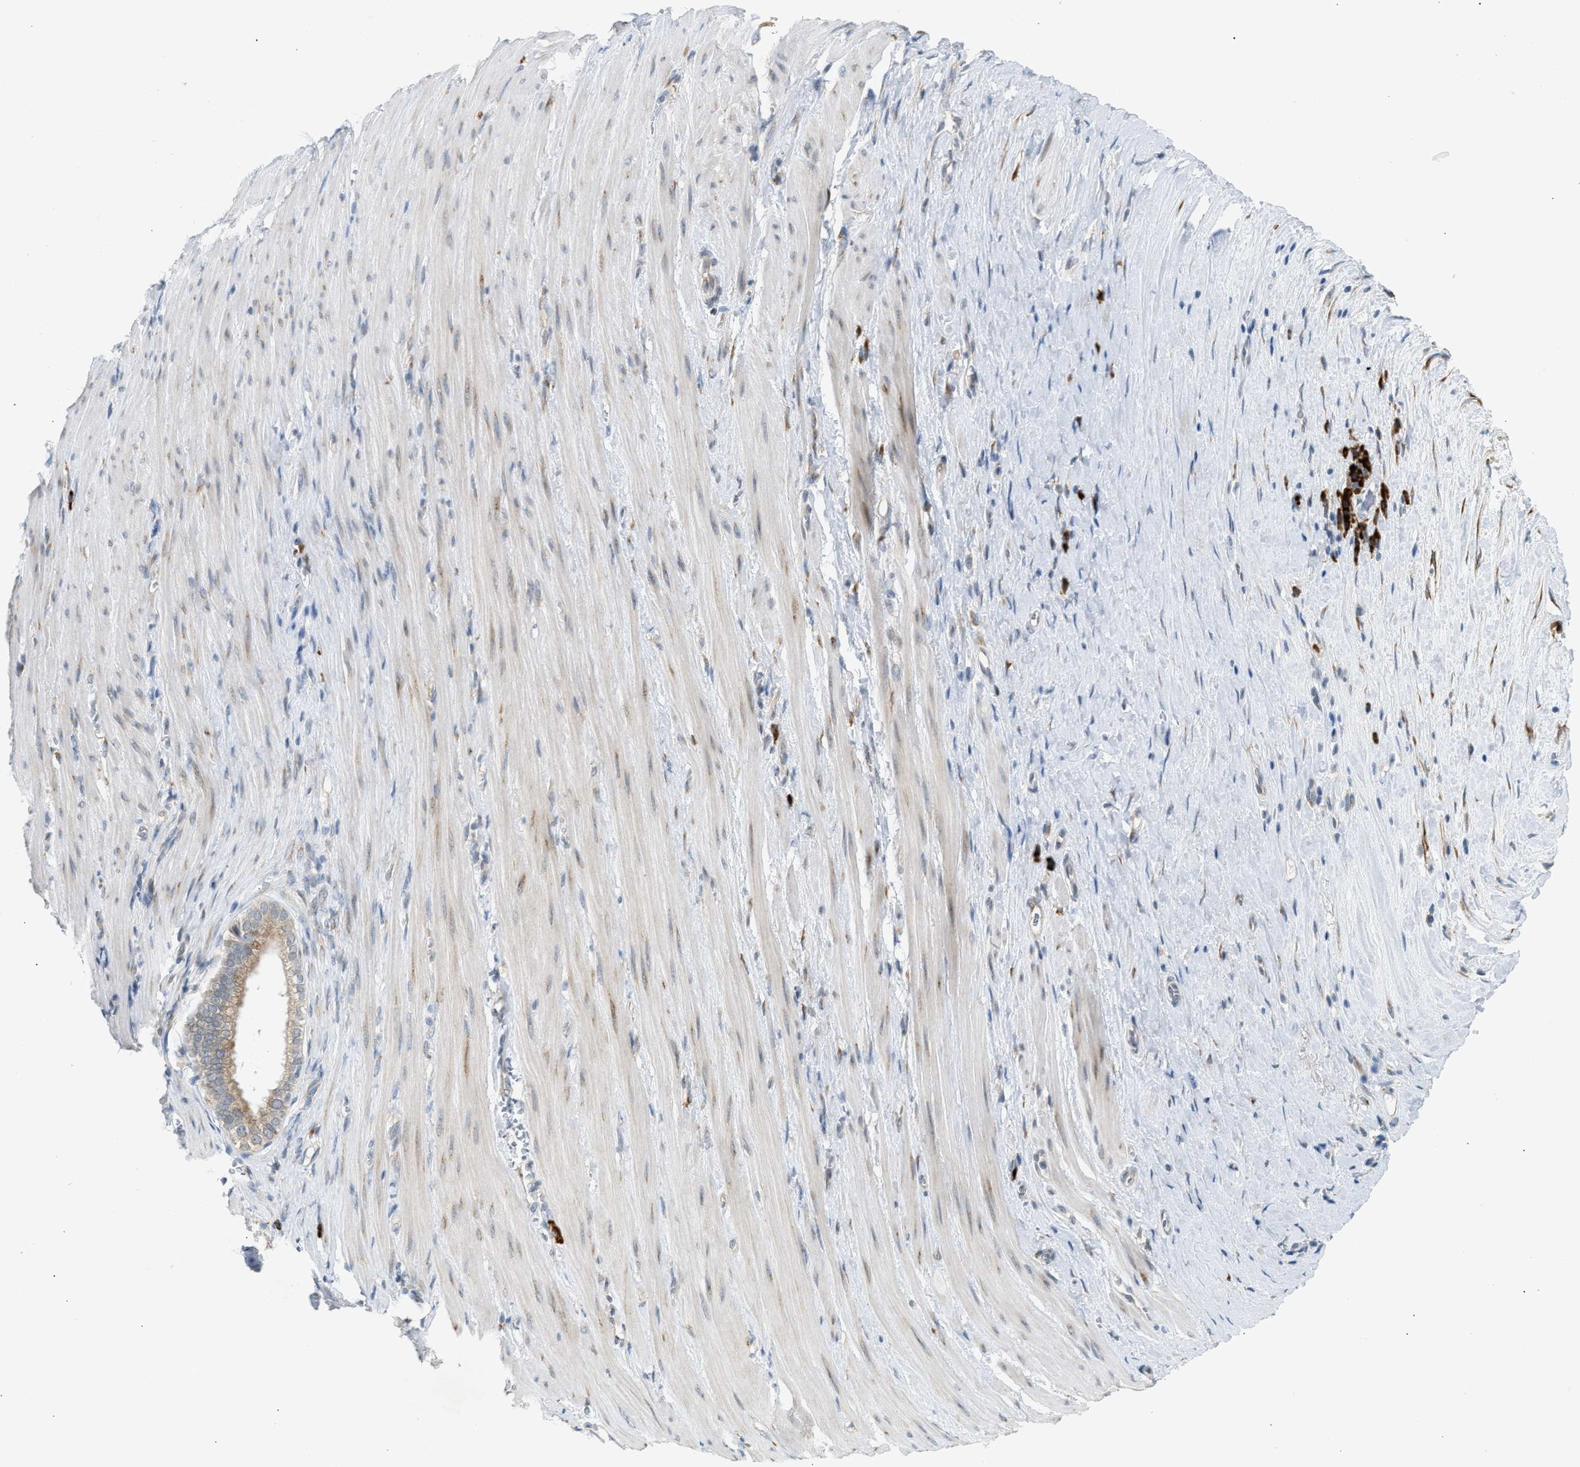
{"staining": {"intensity": "weak", "quantity": "25%-75%", "location": "cytoplasmic/membranous"}, "tissue": "pancreatic cancer", "cell_type": "Tumor cells", "image_type": "cancer", "snomed": [{"axis": "morphology", "description": "Adenocarcinoma, NOS"}, {"axis": "topography", "description": "Pancreas"}], "caption": "Protein staining of pancreatic adenocarcinoma tissue demonstrates weak cytoplasmic/membranous positivity in approximately 25%-75% of tumor cells.", "gene": "KCNC2", "patient": {"sex": "male", "age": 69}}